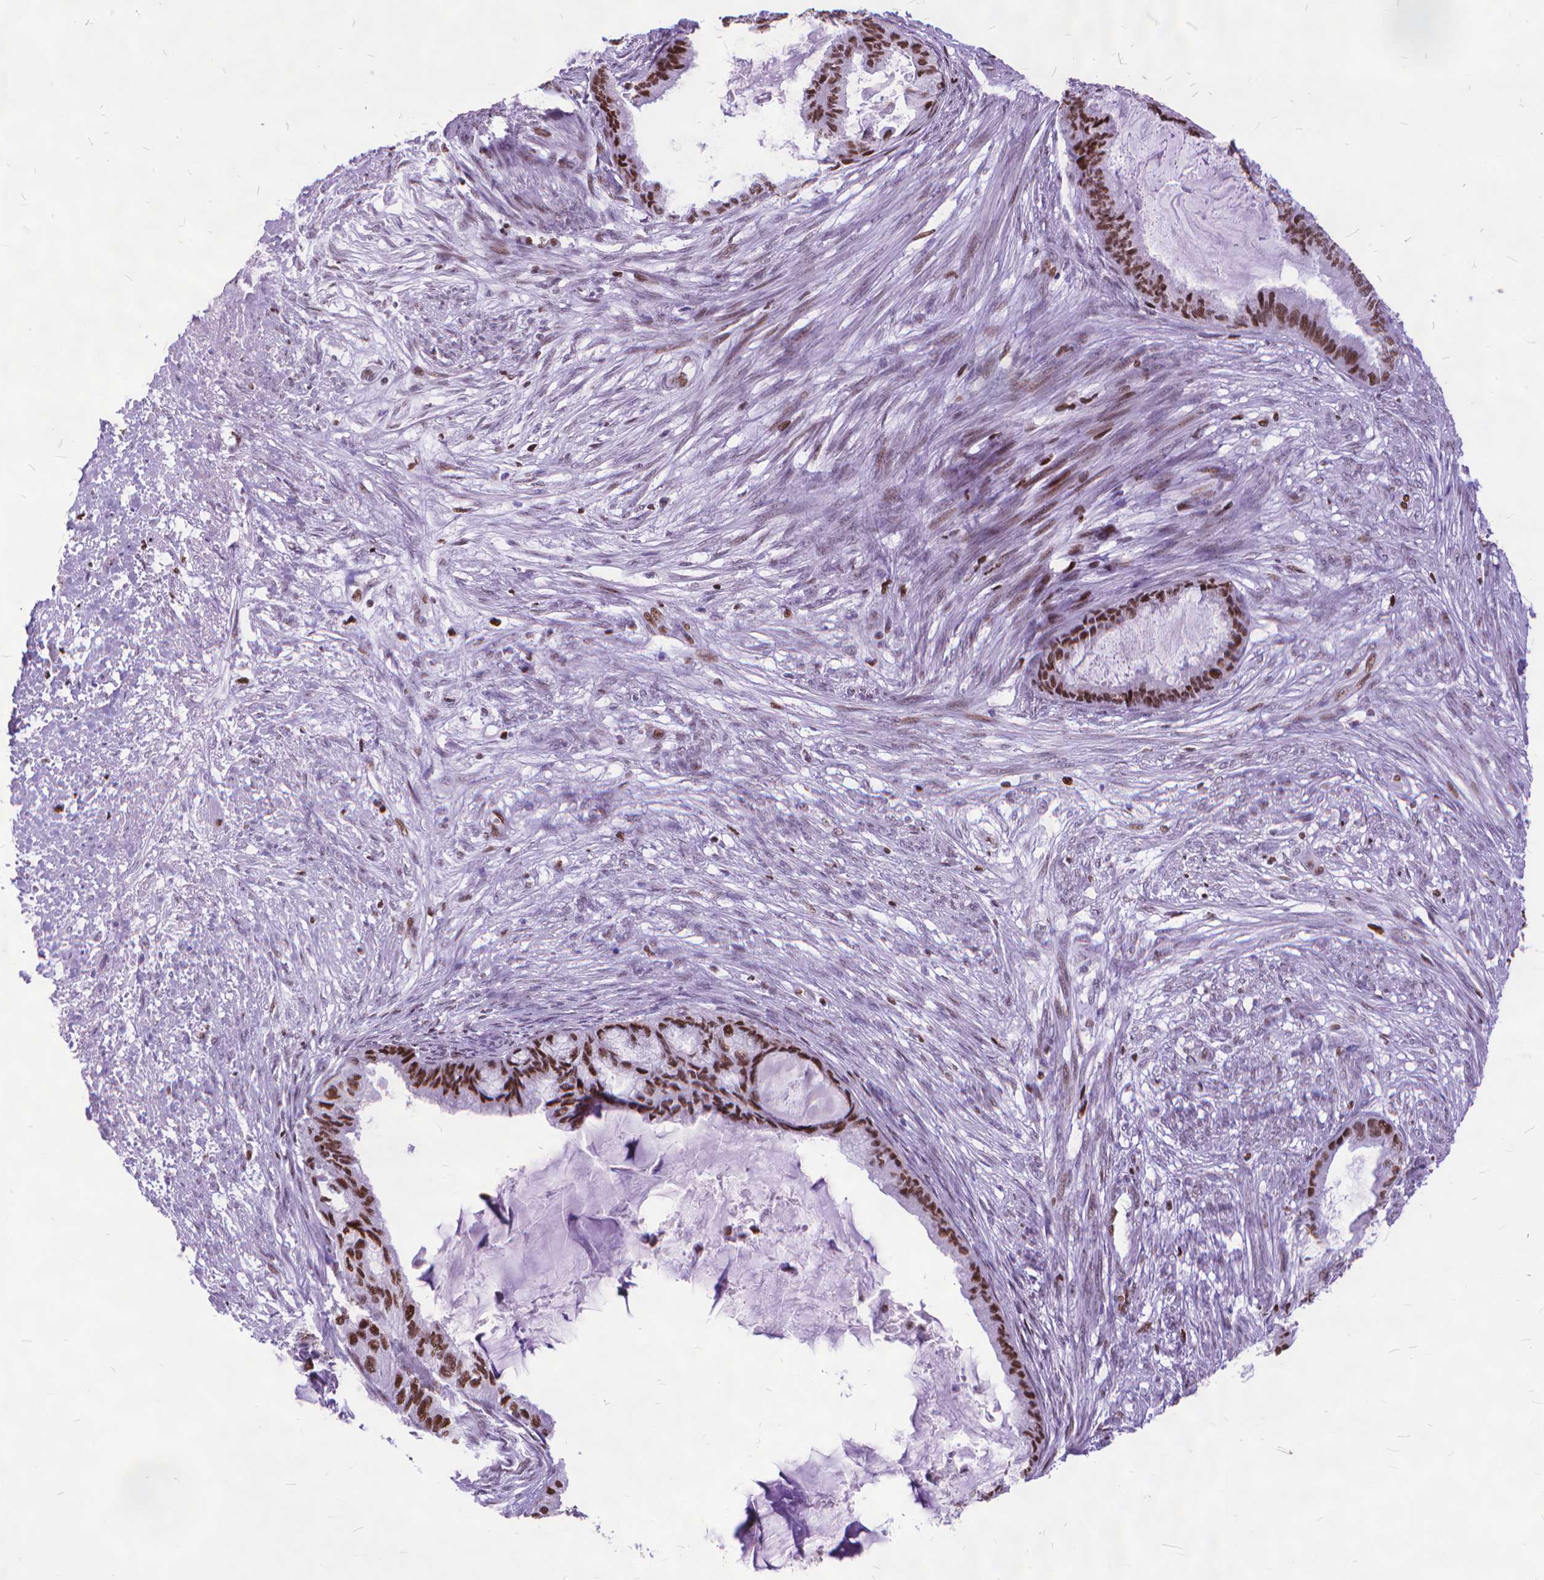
{"staining": {"intensity": "strong", "quantity": ">75%", "location": "nuclear"}, "tissue": "endometrial cancer", "cell_type": "Tumor cells", "image_type": "cancer", "snomed": [{"axis": "morphology", "description": "Adenocarcinoma, NOS"}, {"axis": "topography", "description": "Endometrium"}], "caption": "The immunohistochemical stain labels strong nuclear staining in tumor cells of endometrial cancer tissue.", "gene": "POLE4", "patient": {"sex": "female", "age": 86}}